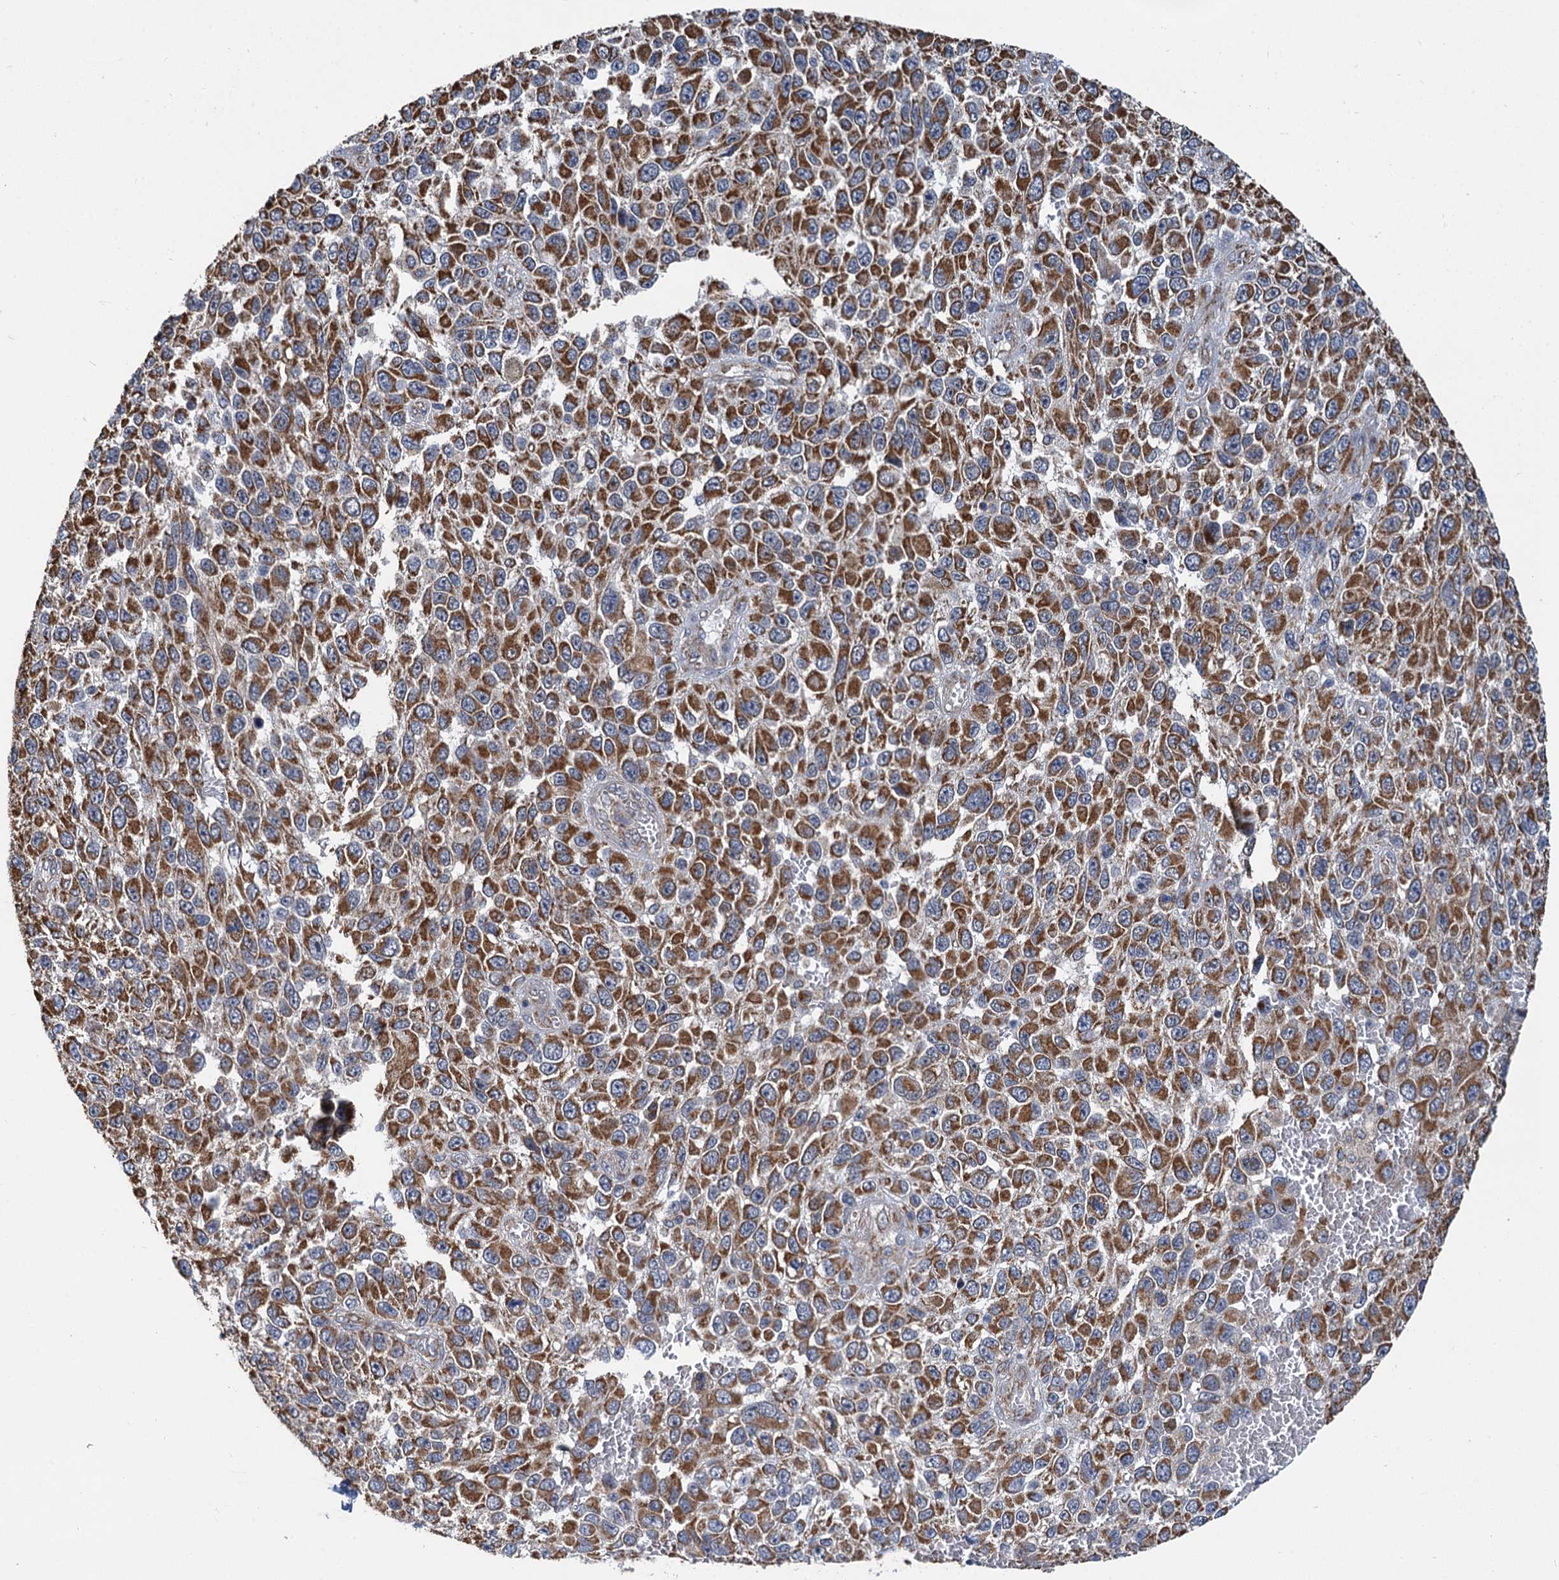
{"staining": {"intensity": "strong", "quantity": ">75%", "location": "cytoplasmic/membranous"}, "tissue": "melanoma", "cell_type": "Tumor cells", "image_type": "cancer", "snomed": [{"axis": "morphology", "description": "Normal tissue, NOS"}, {"axis": "morphology", "description": "Malignant melanoma, NOS"}, {"axis": "topography", "description": "Skin"}], "caption": "A brown stain shows strong cytoplasmic/membranous positivity of a protein in human melanoma tumor cells.", "gene": "SPRYD3", "patient": {"sex": "female", "age": 96}}